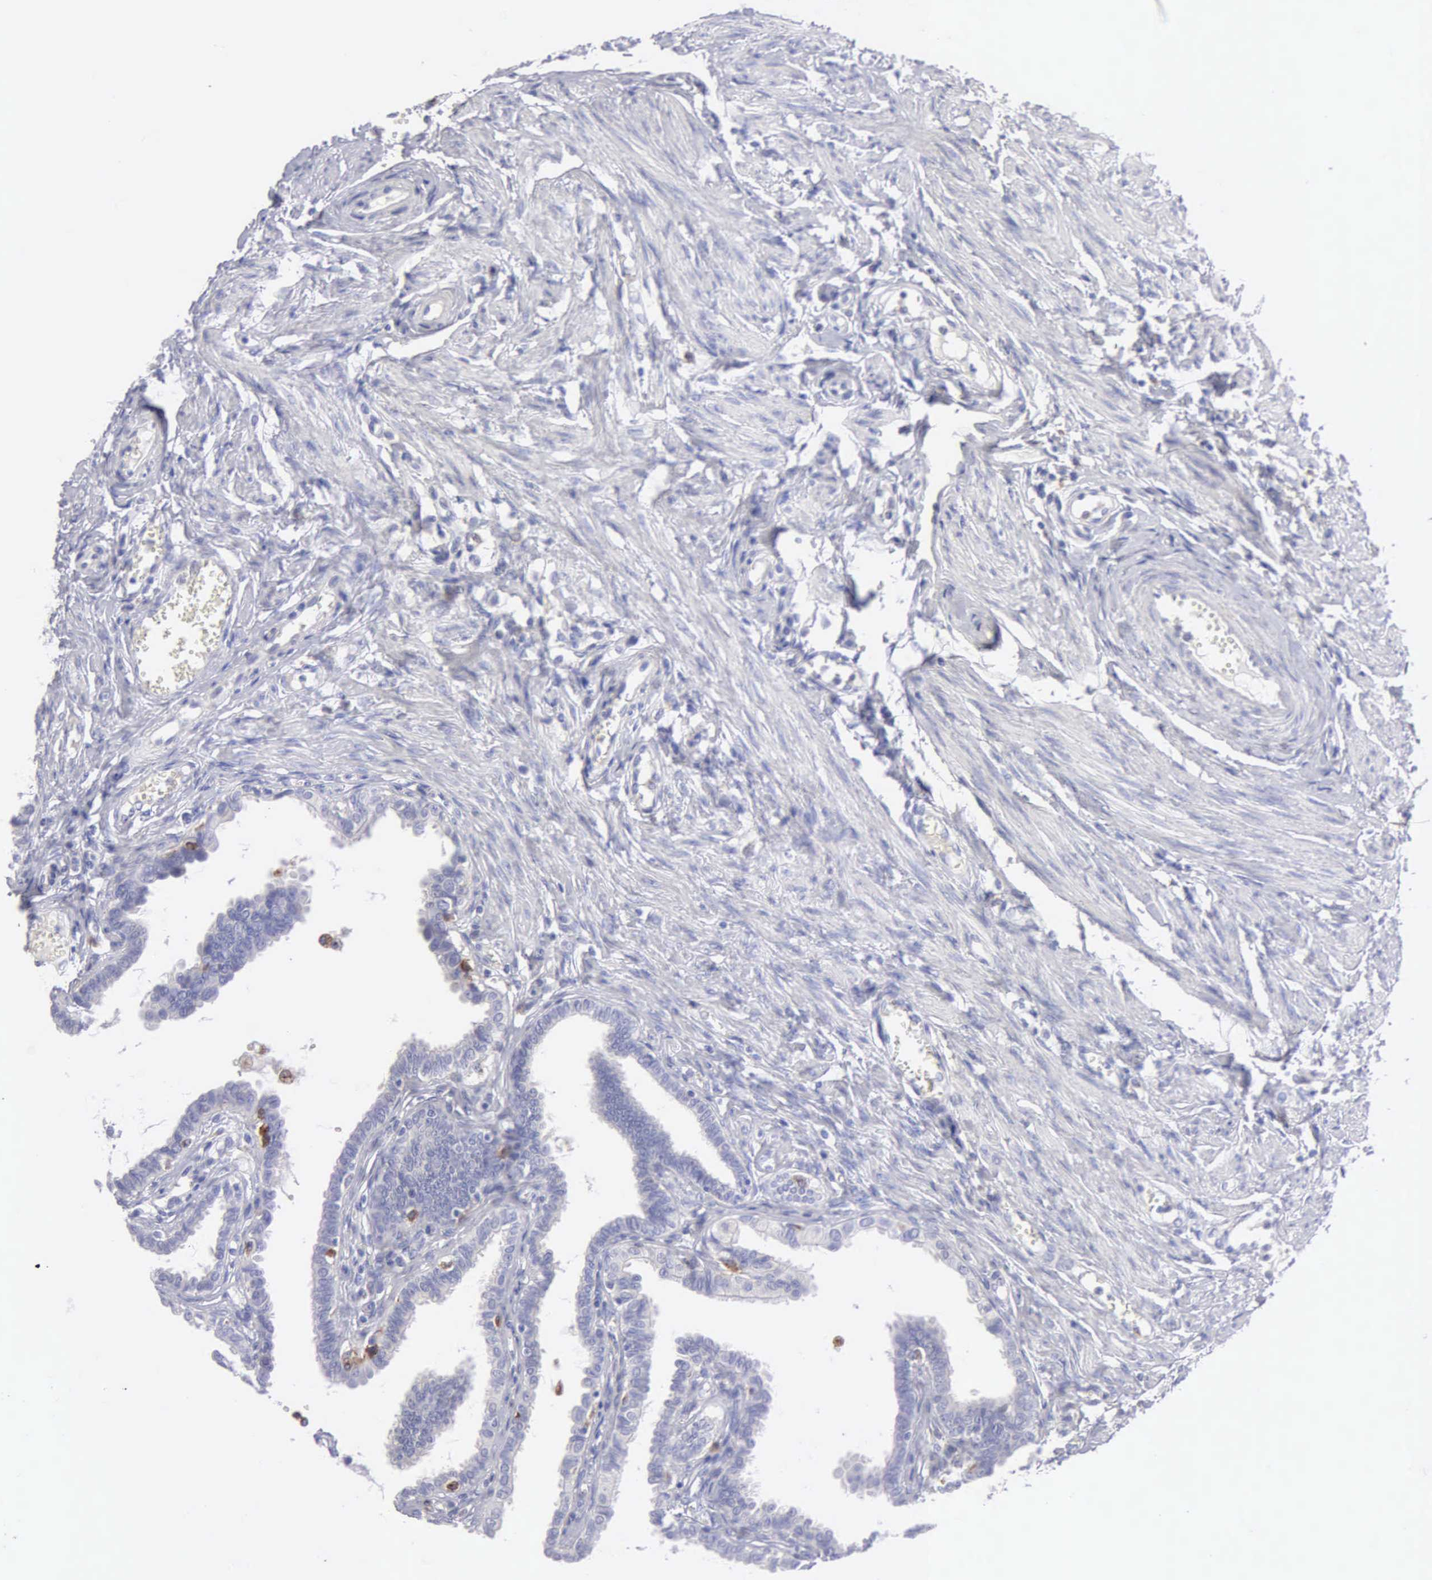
{"staining": {"intensity": "negative", "quantity": "none", "location": "none"}, "tissue": "fallopian tube", "cell_type": "Glandular cells", "image_type": "normal", "snomed": [{"axis": "morphology", "description": "Normal tissue, NOS"}, {"axis": "topography", "description": "Fallopian tube"}], "caption": "Glandular cells show no significant staining in unremarkable fallopian tube.", "gene": "TYRP1", "patient": {"sex": "female", "age": 67}}